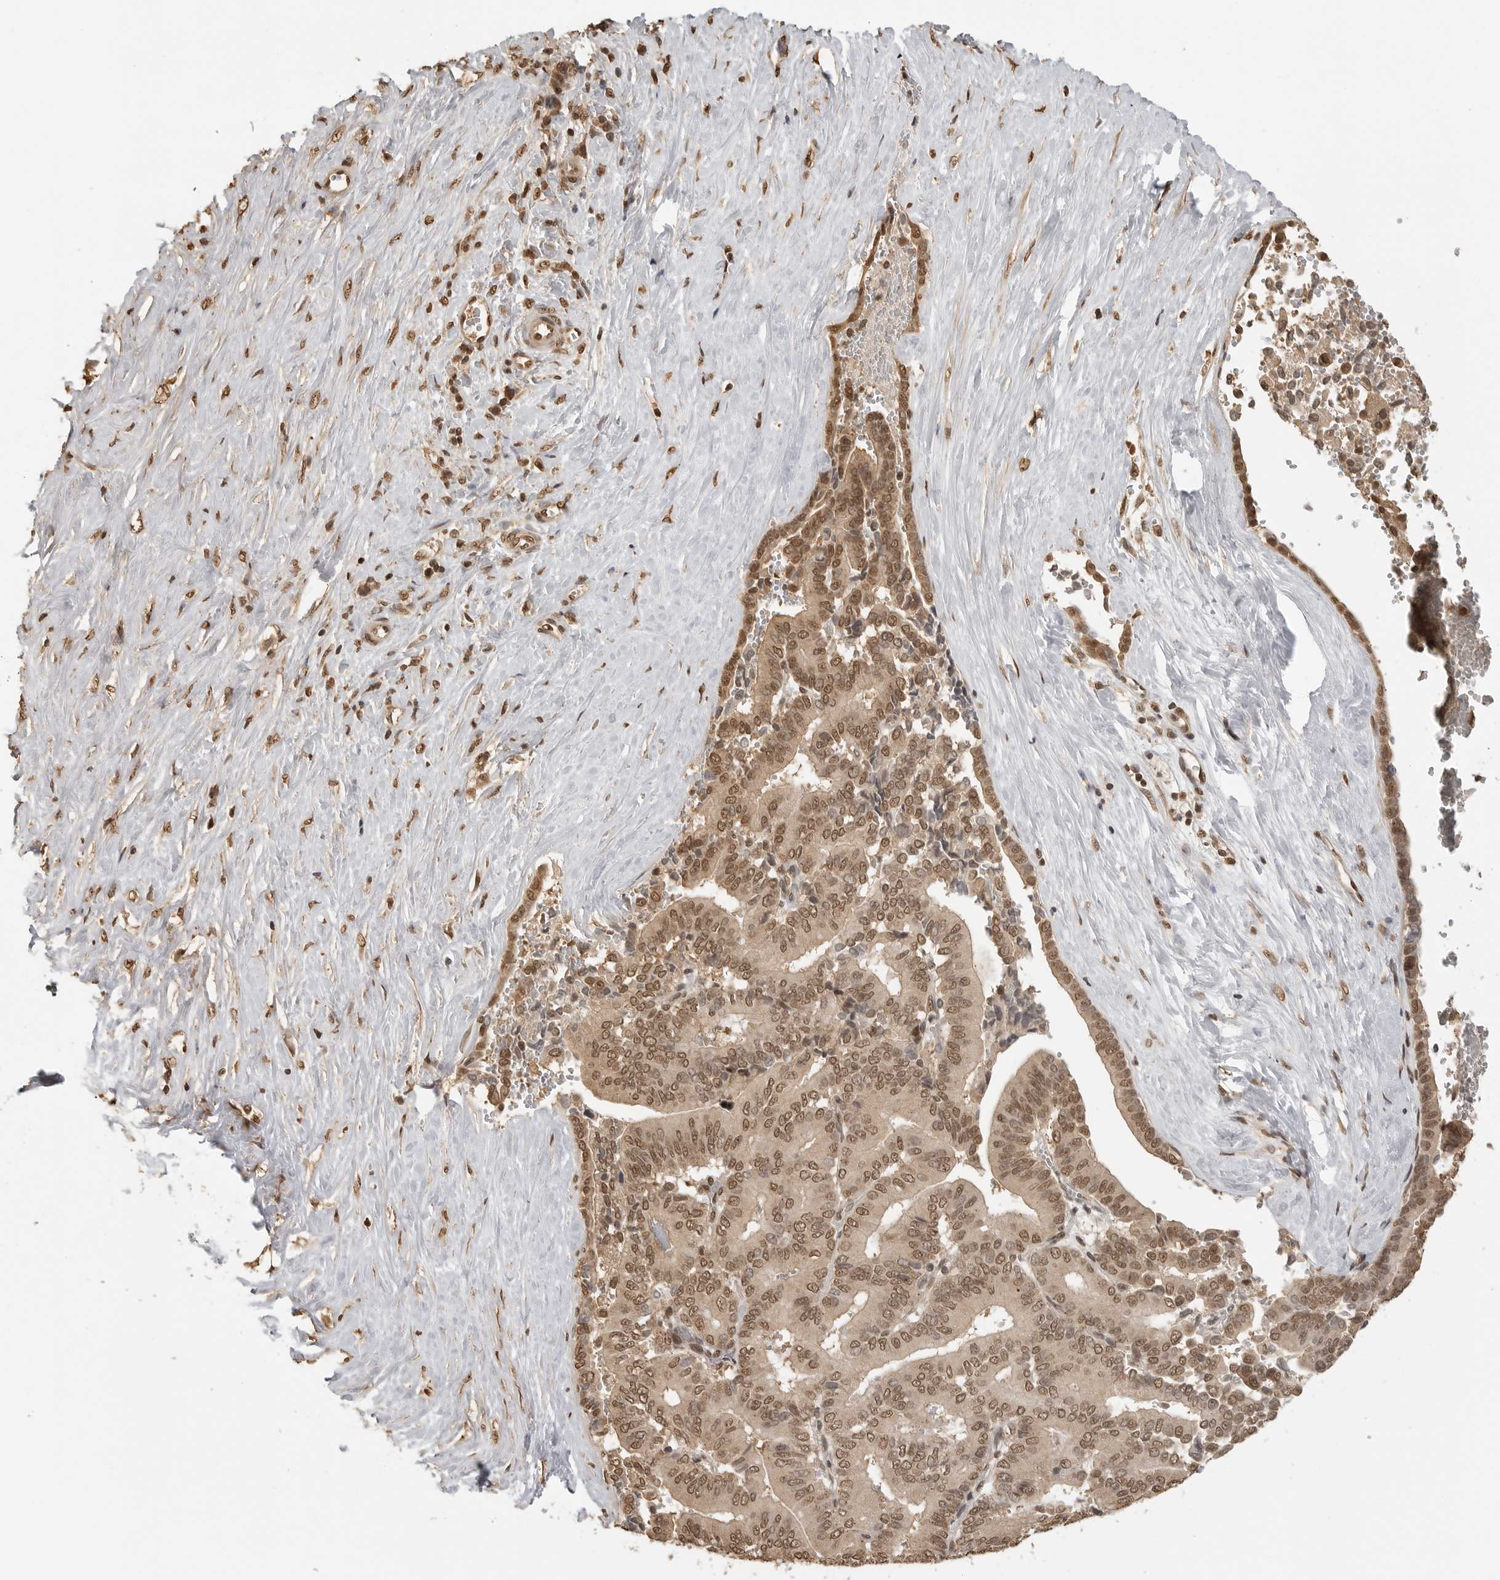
{"staining": {"intensity": "moderate", "quantity": ">75%", "location": "nuclear"}, "tissue": "liver cancer", "cell_type": "Tumor cells", "image_type": "cancer", "snomed": [{"axis": "morphology", "description": "Cholangiocarcinoma"}, {"axis": "topography", "description": "Liver"}], "caption": "Cholangiocarcinoma (liver) was stained to show a protein in brown. There is medium levels of moderate nuclear staining in about >75% of tumor cells.", "gene": "CLOCK", "patient": {"sex": "female", "age": 75}}